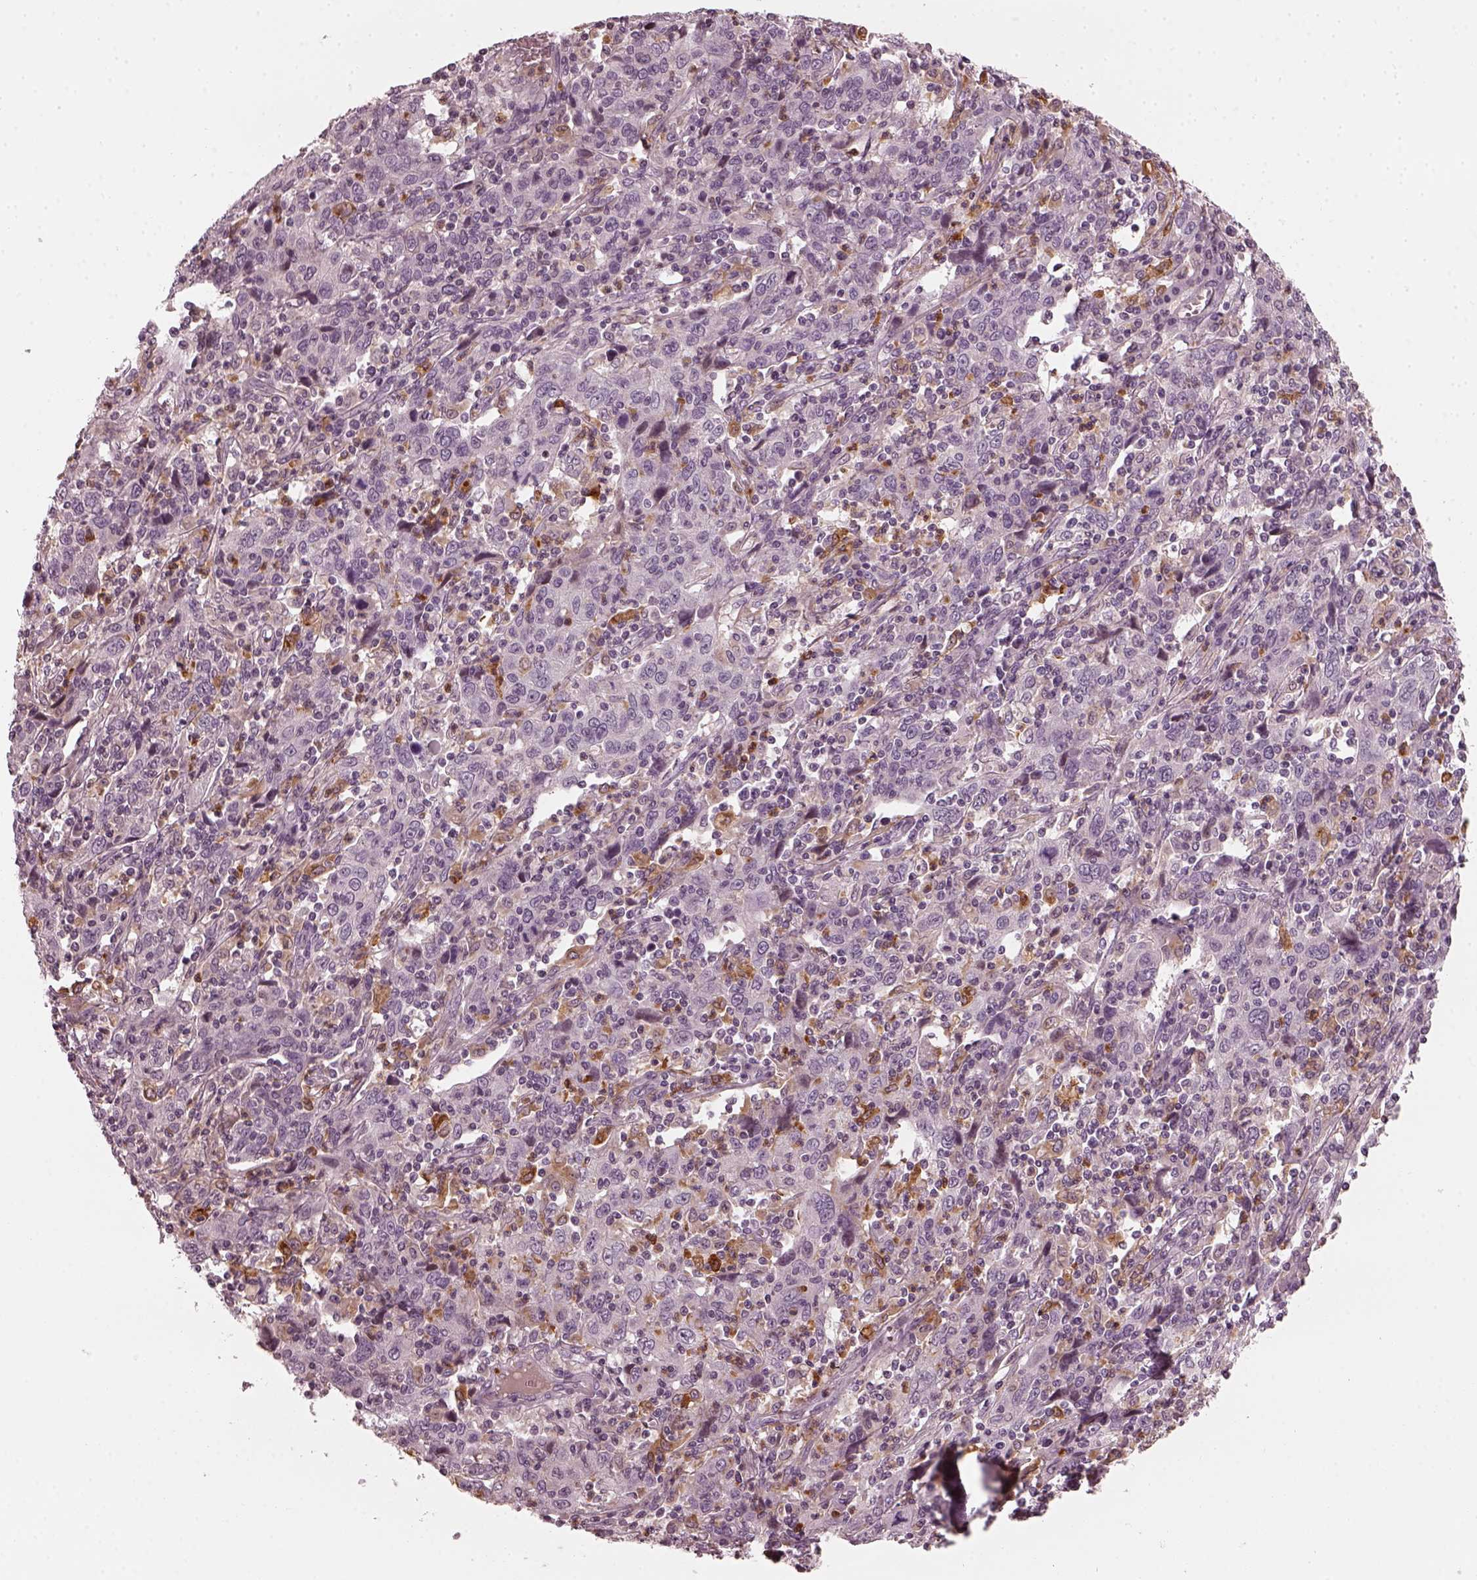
{"staining": {"intensity": "negative", "quantity": "none", "location": "none"}, "tissue": "cervical cancer", "cell_type": "Tumor cells", "image_type": "cancer", "snomed": [{"axis": "morphology", "description": "Squamous cell carcinoma, NOS"}, {"axis": "topography", "description": "Cervix"}], "caption": "Micrograph shows no significant protein staining in tumor cells of cervical cancer (squamous cell carcinoma).", "gene": "CHIT1", "patient": {"sex": "female", "age": 46}}